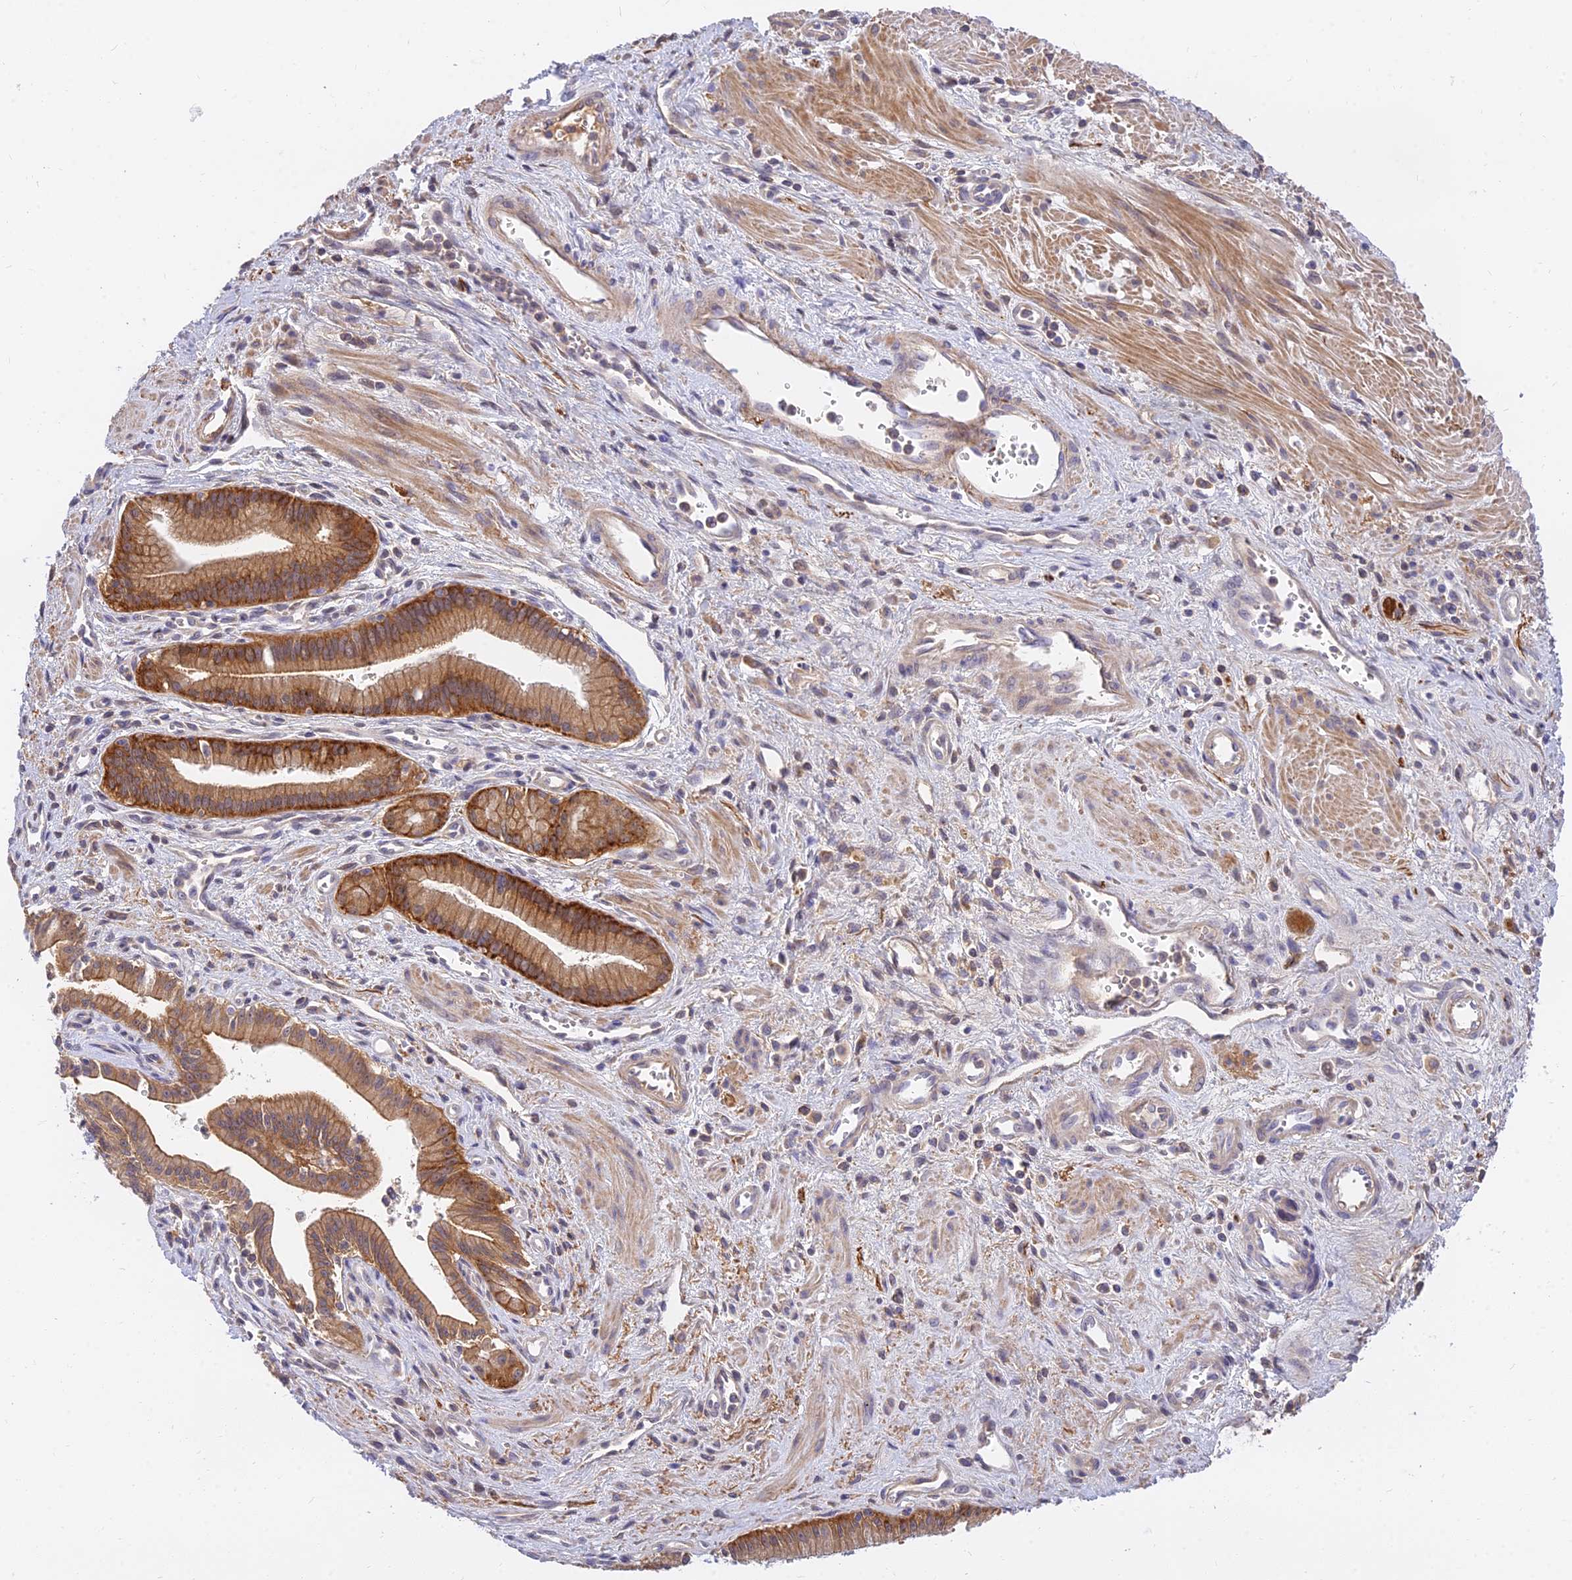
{"staining": {"intensity": "moderate", "quantity": ">75%", "location": "cytoplasmic/membranous"}, "tissue": "pancreatic cancer", "cell_type": "Tumor cells", "image_type": "cancer", "snomed": [{"axis": "morphology", "description": "Adenocarcinoma, NOS"}, {"axis": "topography", "description": "Pancreas"}], "caption": "An immunohistochemistry (IHC) histopathology image of neoplastic tissue is shown. Protein staining in brown labels moderate cytoplasmic/membranous positivity in adenocarcinoma (pancreatic) within tumor cells.", "gene": "ANKS4B", "patient": {"sex": "male", "age": 78}}